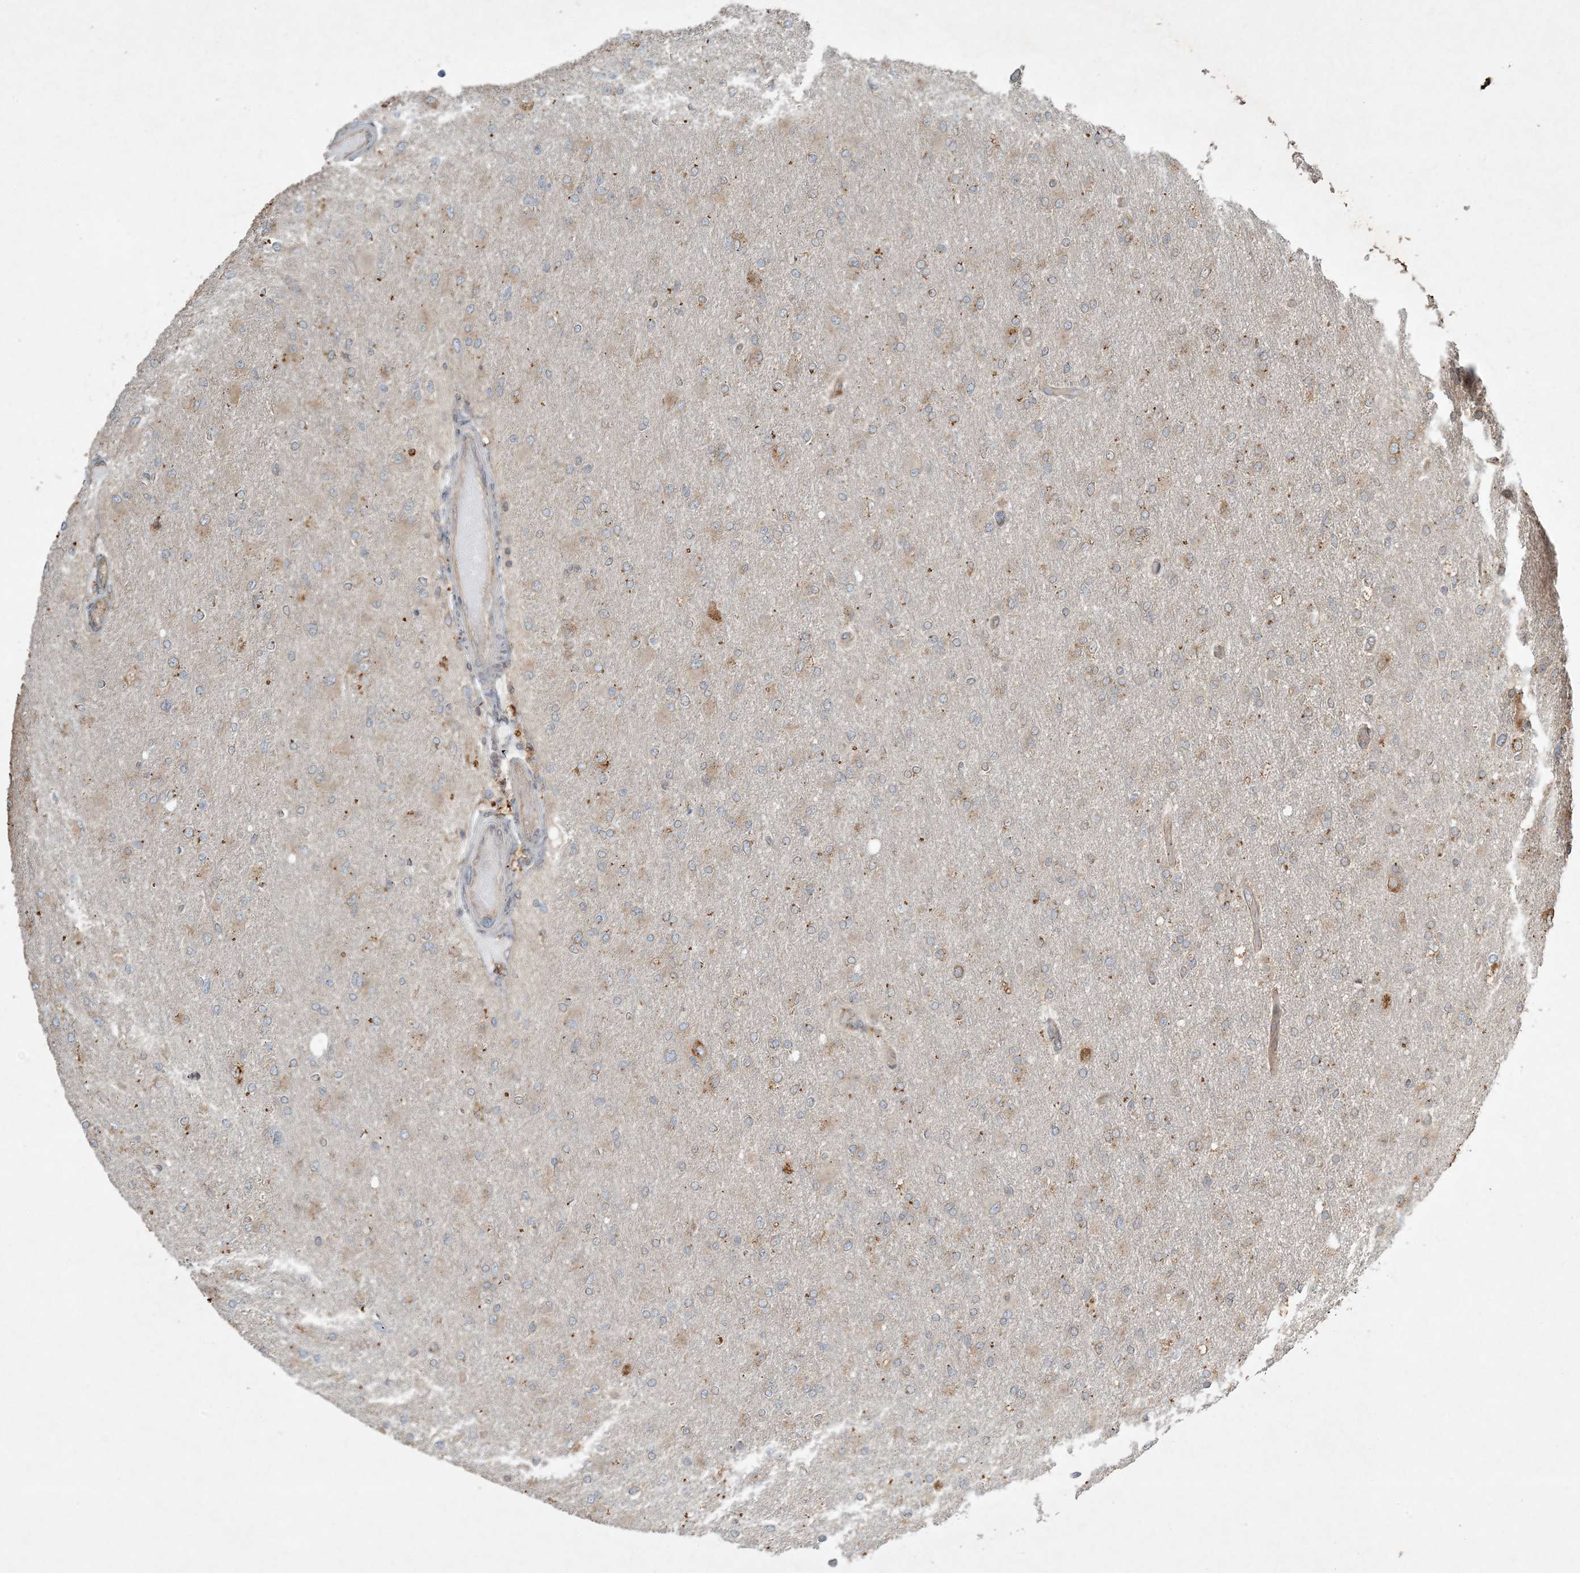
{"staining": {"intensity": "weak", "quantity": "<25%", "location": "cytoplasmic/membranous"}, "tissue": "glioma", "cell_type": "Tumor cells", "image_type": "cancer", "snomed": [{"axis": "morphology", "description": "Glioma, malignant, High grade"}, {"axis": "topography", "description": "Cerebral cortex"}], "caption": "This is a histopathology image of IHC staining of high-grade glioma (malignant), which shows no expression in tumor cells.", "gene": "COMMD8", "patient": {"sex": "female", "age": 36}}